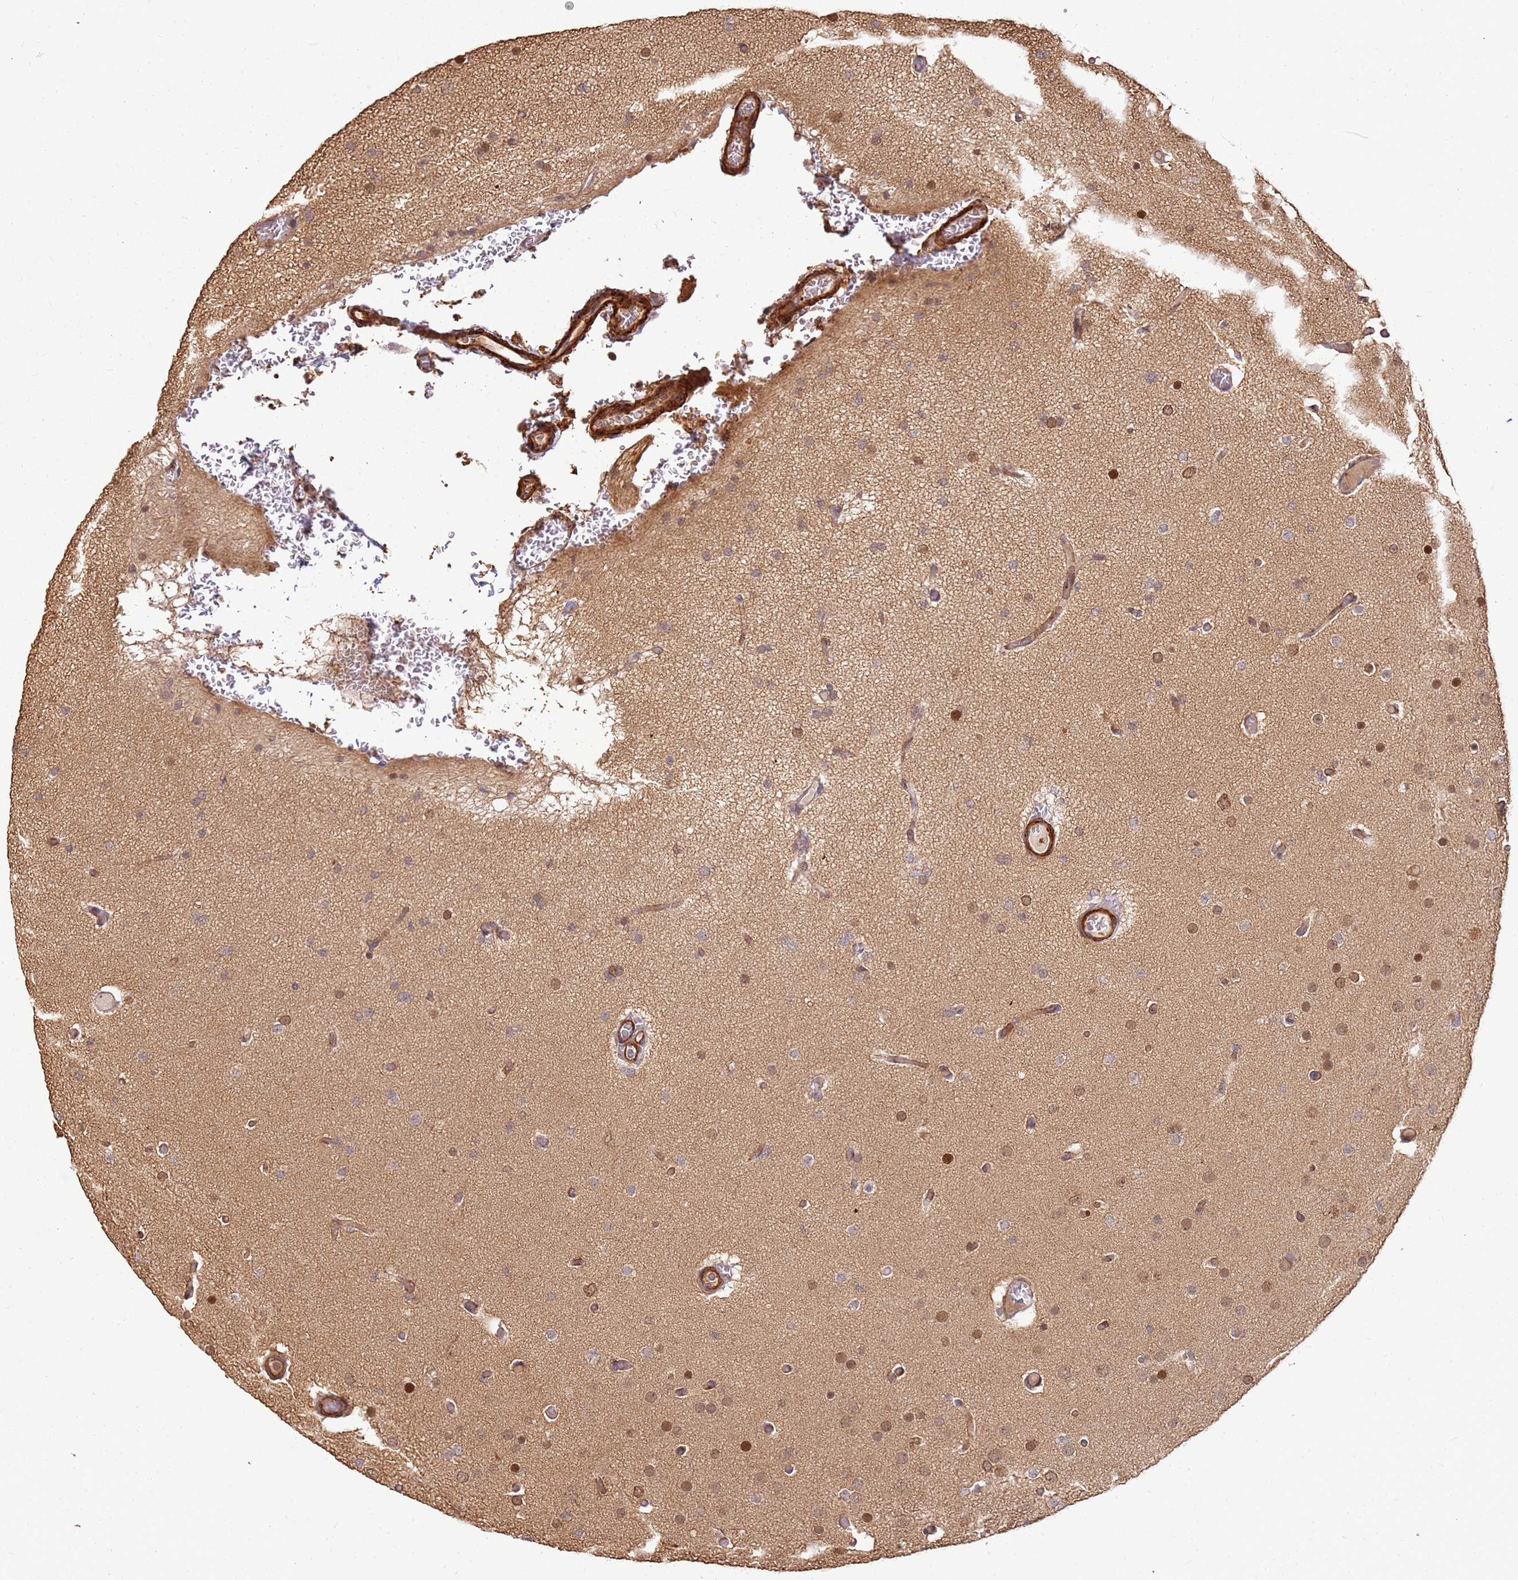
{"staining": {"intensity": "moderate", "quantity": "25%-75%", "location": "nuclear"}, "tissue": "glioma", "cell_type": "Tumor cells", "image_type": "cancer", "snomed": [{"axis": "morphology", "description": "Glioma, malignant, High grade"}, {"axis": "topography", "description": "Cerebral cortex"}], "caption": "Protein analysis of malignant high-grade glioma tissue exhibits moderate nuclear positivity in approximately 25%-75% of tumor cells. (DAB (3,3'-diaminobenzidine) IHC, brown staining for protein, blue staining for nuclei).", "gene": "ST18", "patient": {"sex": "female", "age": 36}}